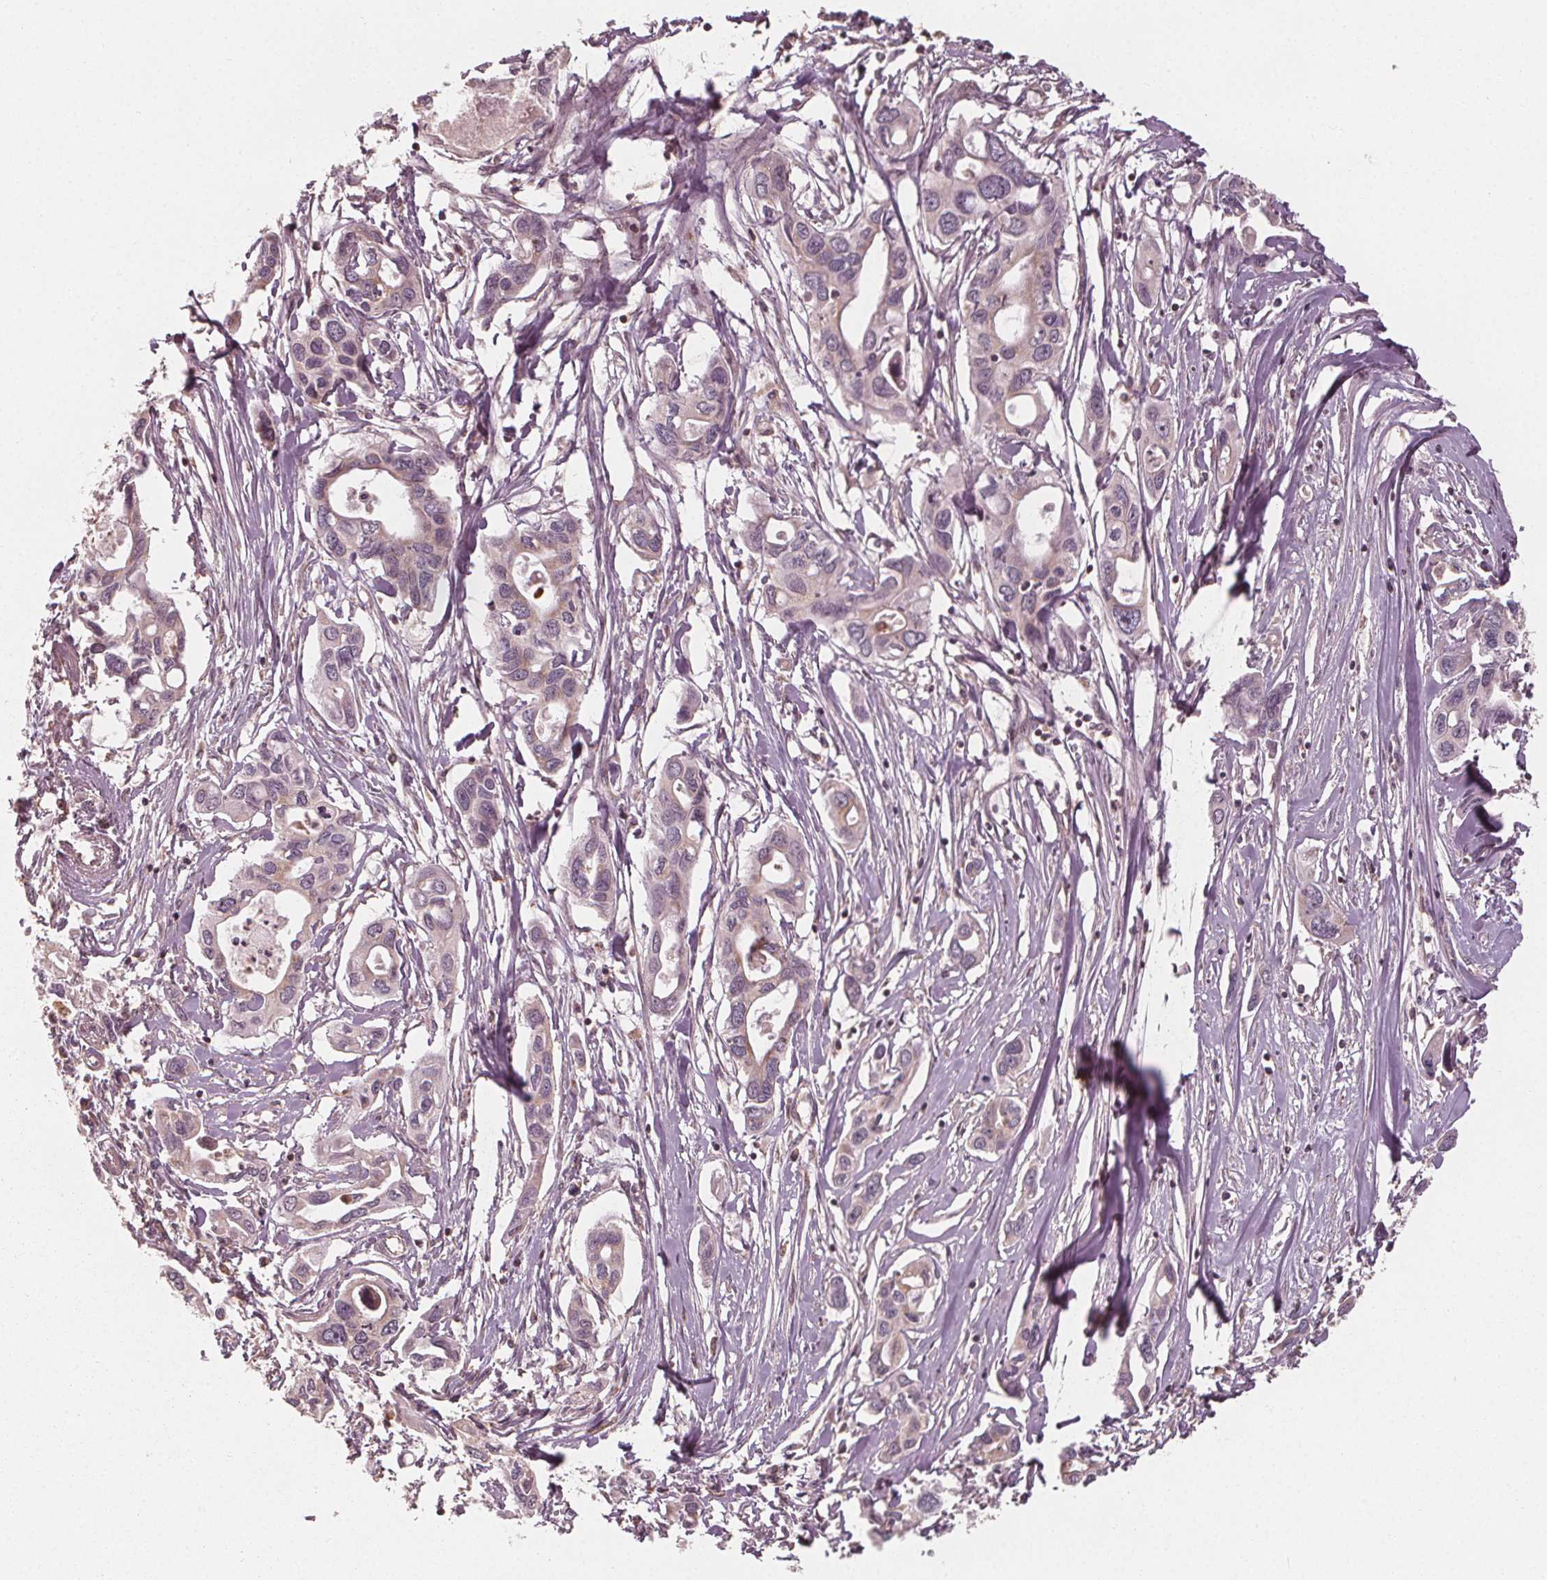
{"staining": {"intensity": "weak", "quantity": "<25%", "location": "cytoplasmic/membranous"}, "tissue": "pancreatic cancer", "cell_type": "Tumor cells", "image_type": "cancer", "snomed": [{"axis": "morphology", "description": "Adenocarcinoma, NOS"}, {"axis": "topography", "description": "Pancreas"}], "caption": "There is no significant staining in tumor cells of pancreatic cancer.", "gene": "GNB2", "patient": {"sex": "male", "age": 60}}